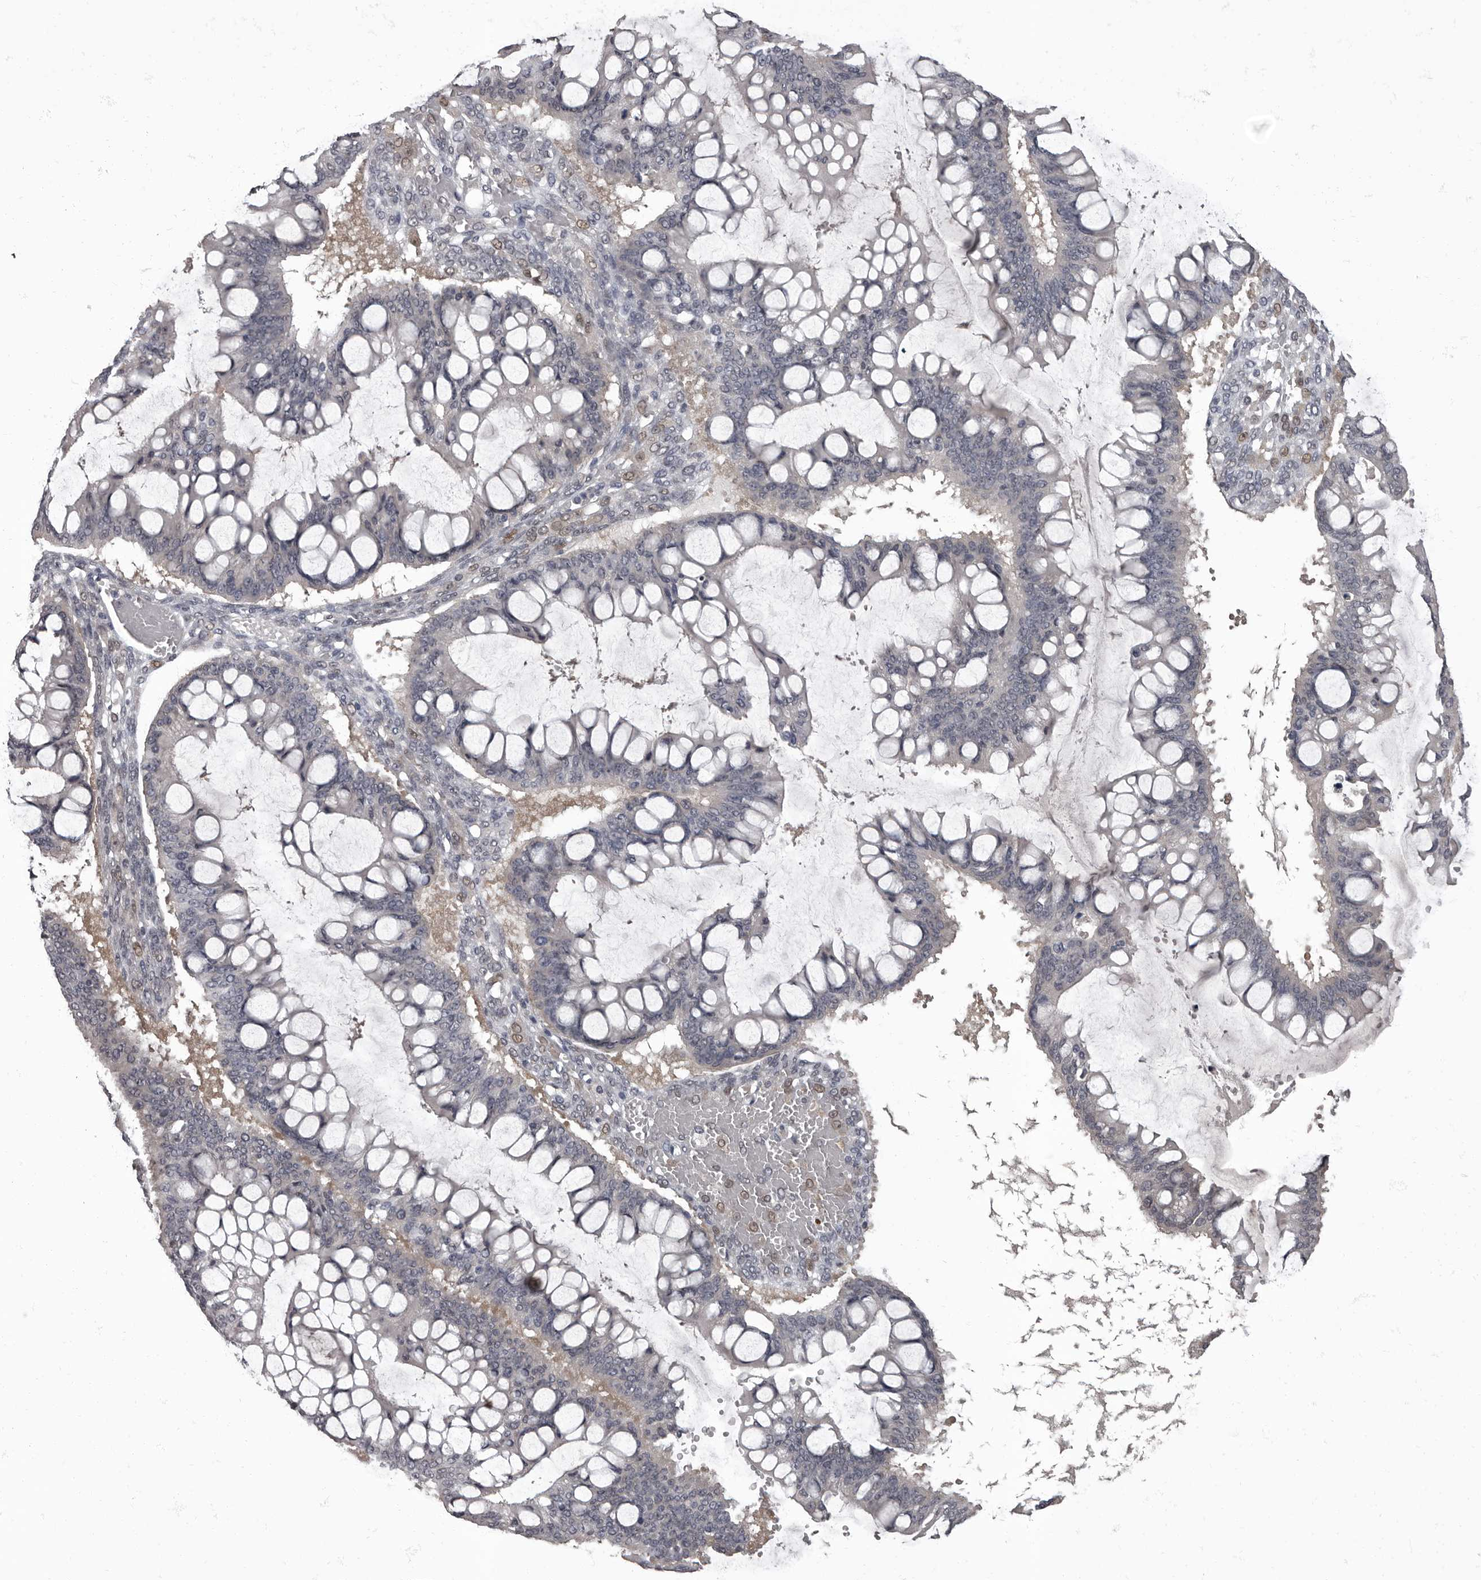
{"staining": {"intensity": "negative", "quantity": "none", "location": "none"}, "tissue": "ovarian cancer", "cell_type": "Tumor cells", "image_type": "cancer", "snomed": [{"axis": "morphology", "description": "Cystadenocarcinoma, mucinous, NOS"}, {"axis": "topography", "description": "Ovary"}], "caption": "Immunohistochemical staining of ovarian cancer reveals no significant staining in tumor cells. Nuclei are stained in blue.", "gene": "C1orf50", "patient": {"sex": "female", "age": 73}}